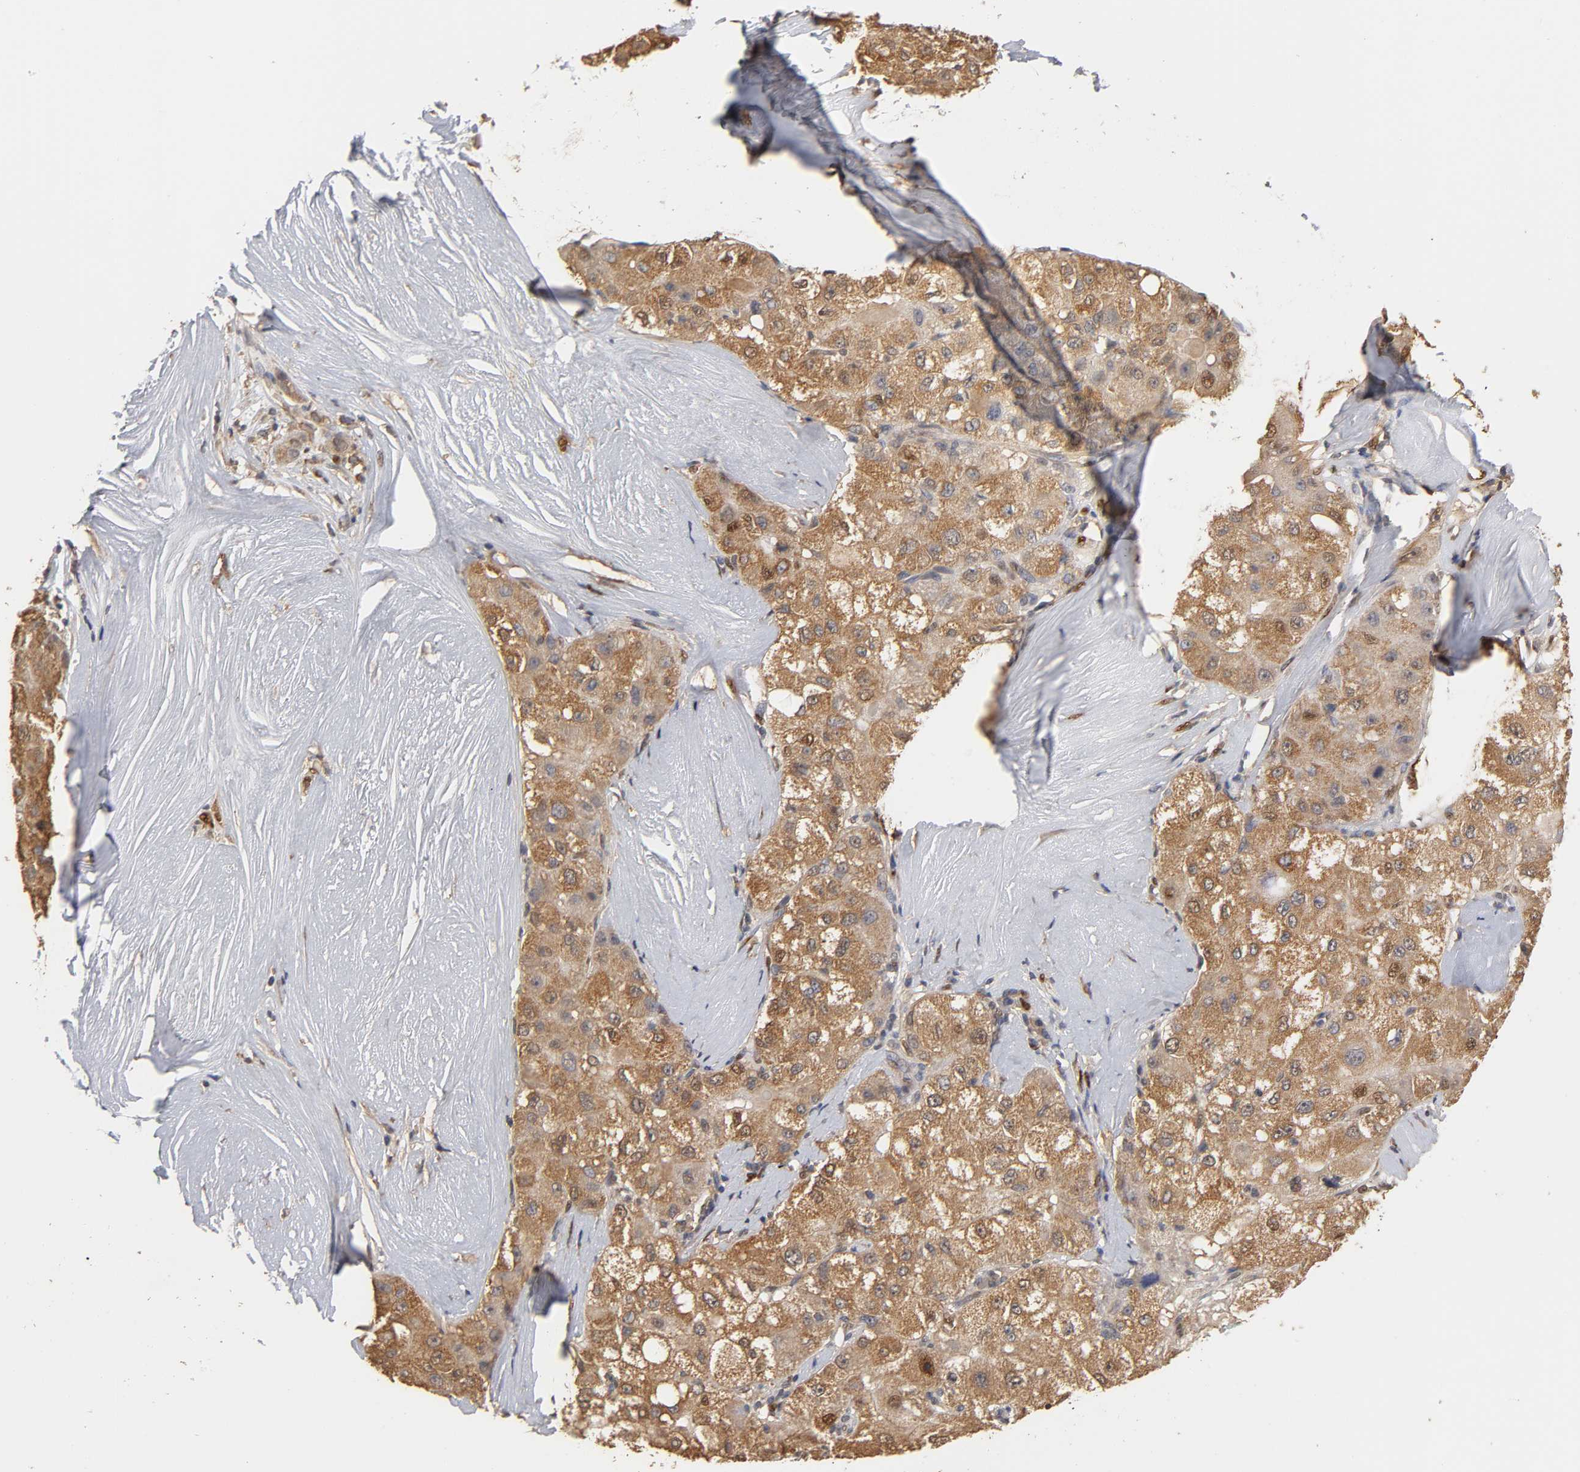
{"staining": {"intensity": "strong", "quantity": ">75%", "location": "cytoplasmic/membranous"}, "tissue": "liver cancer", "cell_type": "Tumor cells", "image_type": "cancer", "snomed": [{"axis": "morphology", "description": "Carcinoma, Hepatocellular, NOS"}, {"axis": "topography", "description": "Liver"}], "caption": "This photomicrograph exhibits IHC staining of human liver cancer (hepatocellular carcinoma), with high strong cytoplasmic/membranous positivity in approximately >75% of tumor cells.", "gene": "PKN1", "patient": {"sex": "male", "age": 80}}